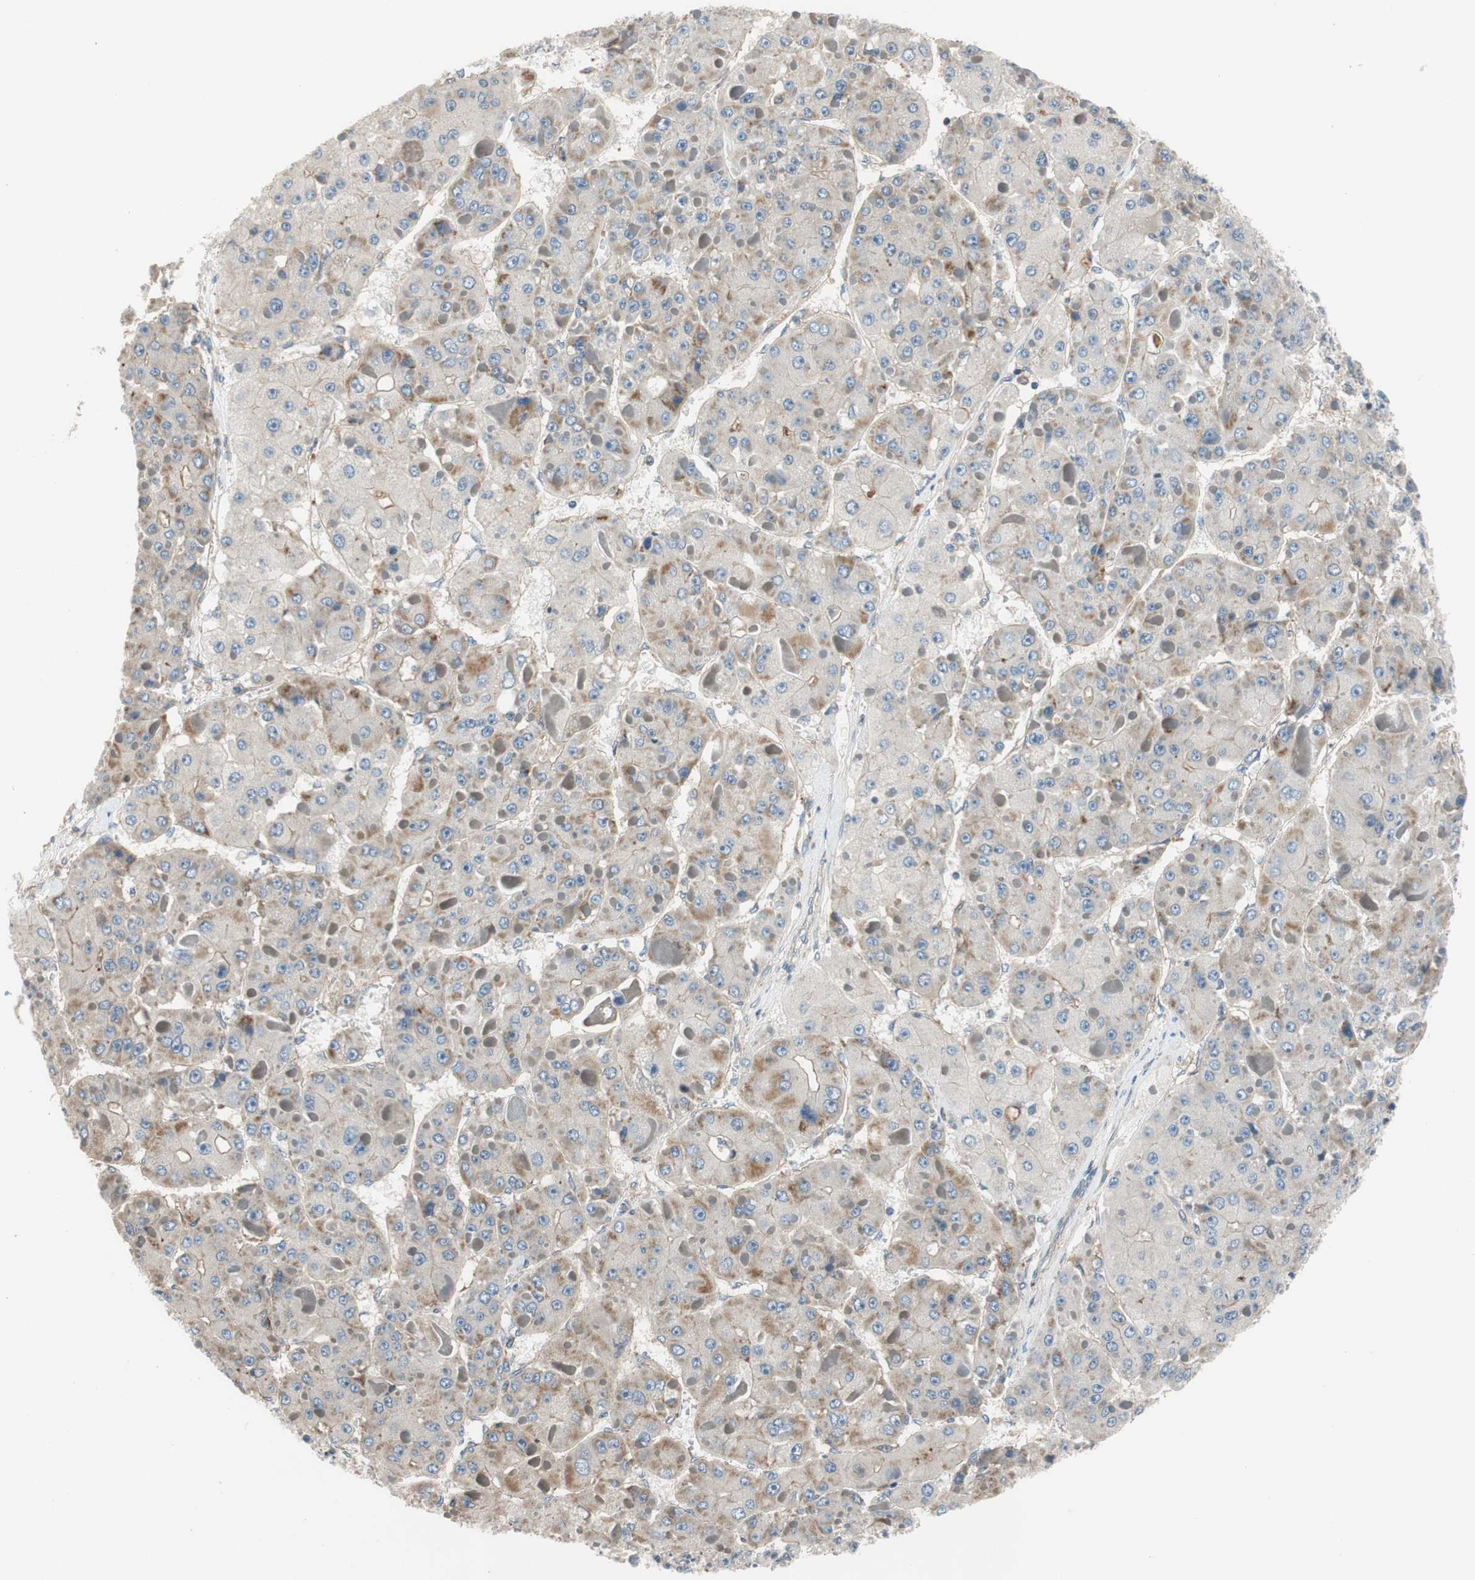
{"staining": {"intensity": "moderate", "quantity": "<25%", "location": "cytoplasmic/membranous"}, "tissue": "liver cancer", "cell_type": "Tumor cells", "image_type": "cancer", "snomed": [{"axis": "morphology", "description": "Carcinoma, Hepatocellular, NOS"}, {"axis": "topography", "description": "Liver"}], "caption": "Liver cancer (hepatocellular carcinoma) stained with DAB IHC demonstrates low levels of moderate cytoplasmic/membranous staining in approximately <25% of tumor cells.", "gene": "CALML3", "patient": {"sex": "female", "age": 73}}